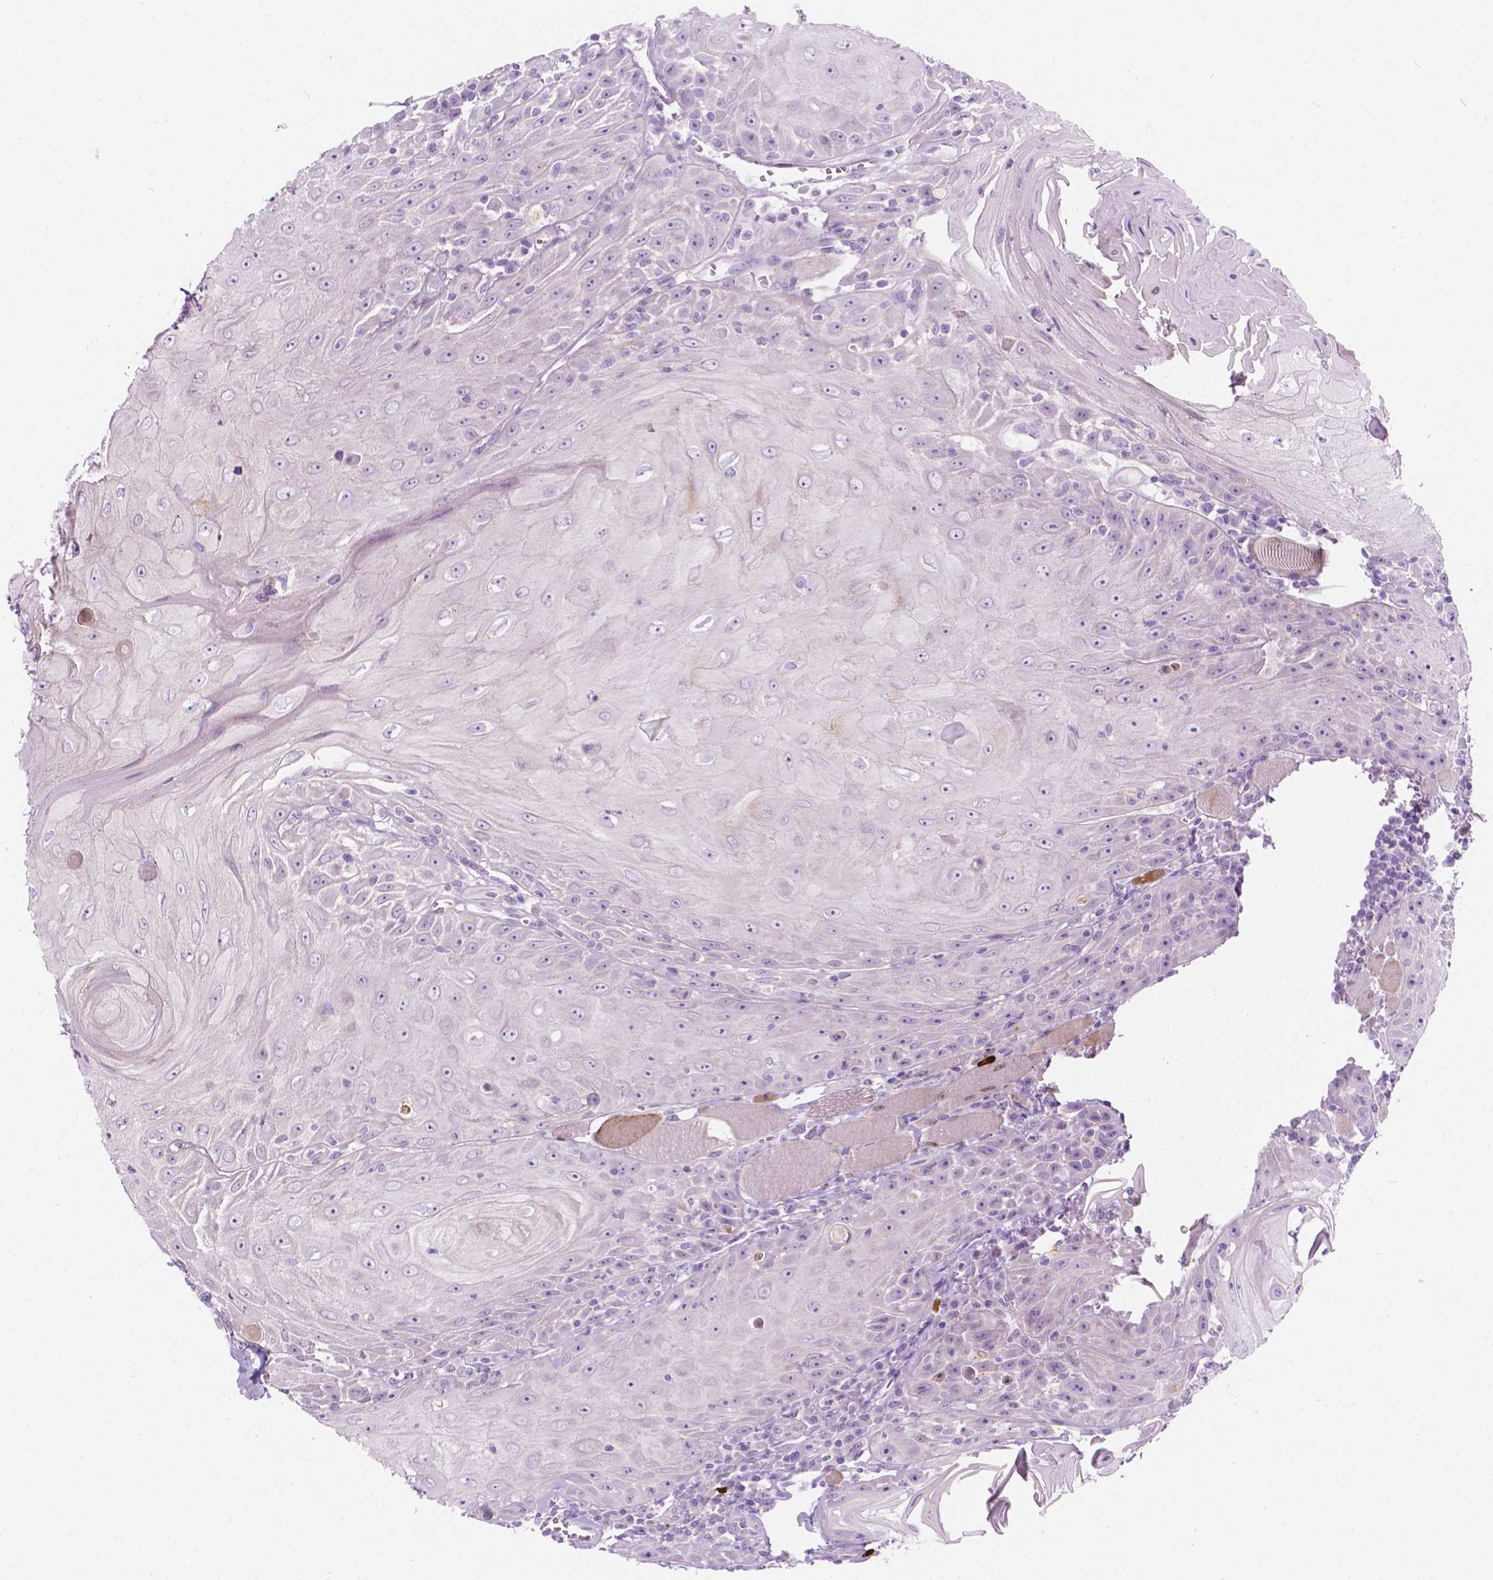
{"staining": {"intensity": "negative", "quantity": "none", "location": "none"}, "tissue": "head and neck cancer", "cell_type": "Tumor cells", "image_type": "cancer", "snomed": [{"axis": "morphology", "description": "Squamous cell carcinoma, NOS"}, {"axis": "topography", "description": "Head-Neck"}], "caption": "There is no significant positivity in tumor cells of head and neck cancer.", "gene": "NOS1AP", "patient": {"sex": "male", "age": 52}}